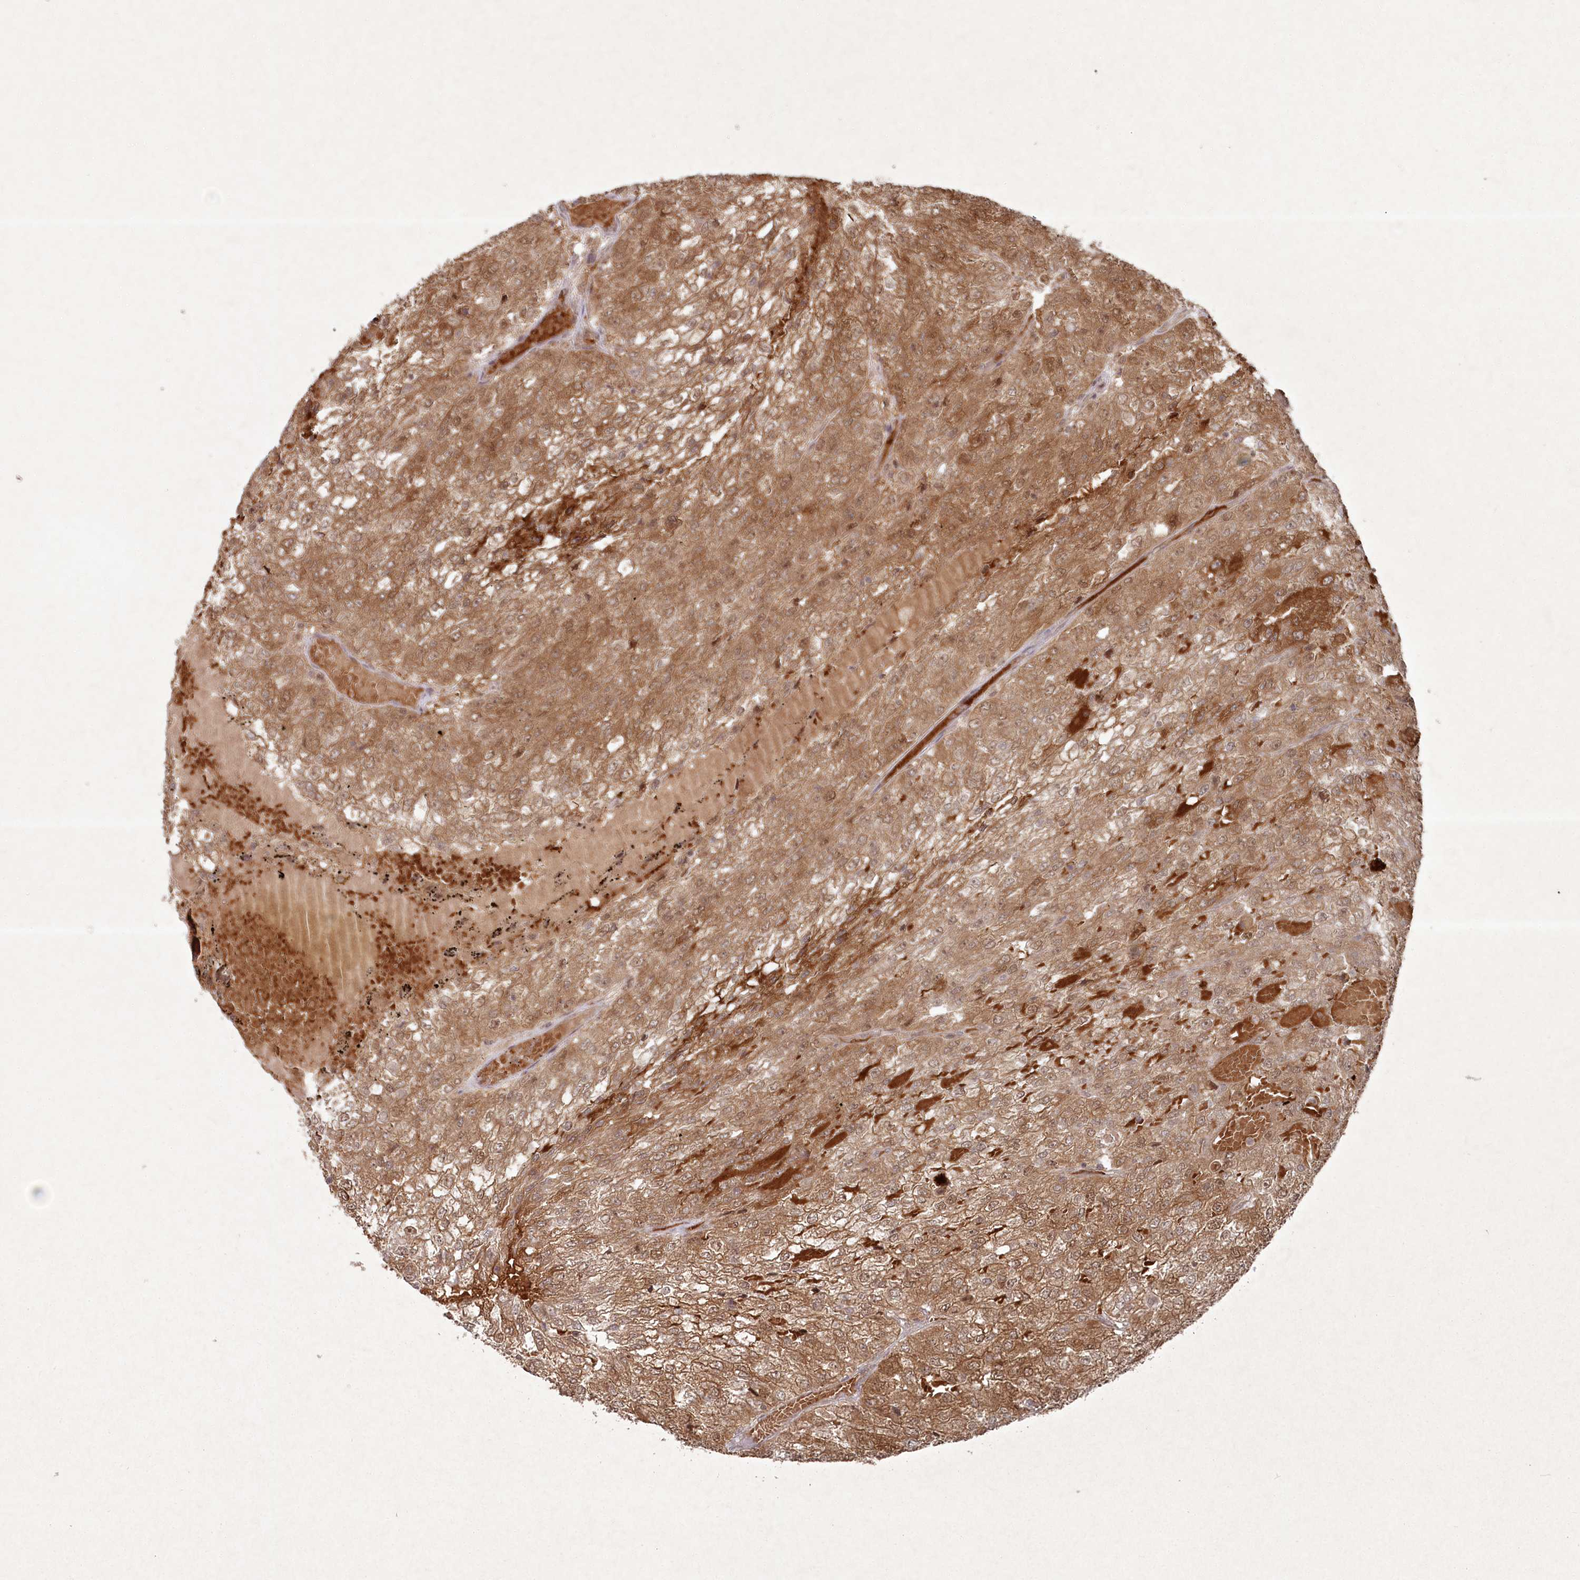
{"staining": {"intensity": "moderate", "quantity": ">75%", "location": "cytoplasmic/membranous,nuclear"}, "tissue": "renal cancer", "cell_type": "Tumor cells", "image_type": "cancer", "snomed": [{"axis": "morphology", "description": "Adenocarcinoma, NOS"}, {"axis": "topography", "description": "Kidney"}], "caption": "Tumor cells exhibit moderate cytoplasmic/membranous and nuclear expression in approximately >75% of cells in renal adenocarcinoma.", "gene": "FBXL17", "patient": {"sex": "female", "age": 54}}